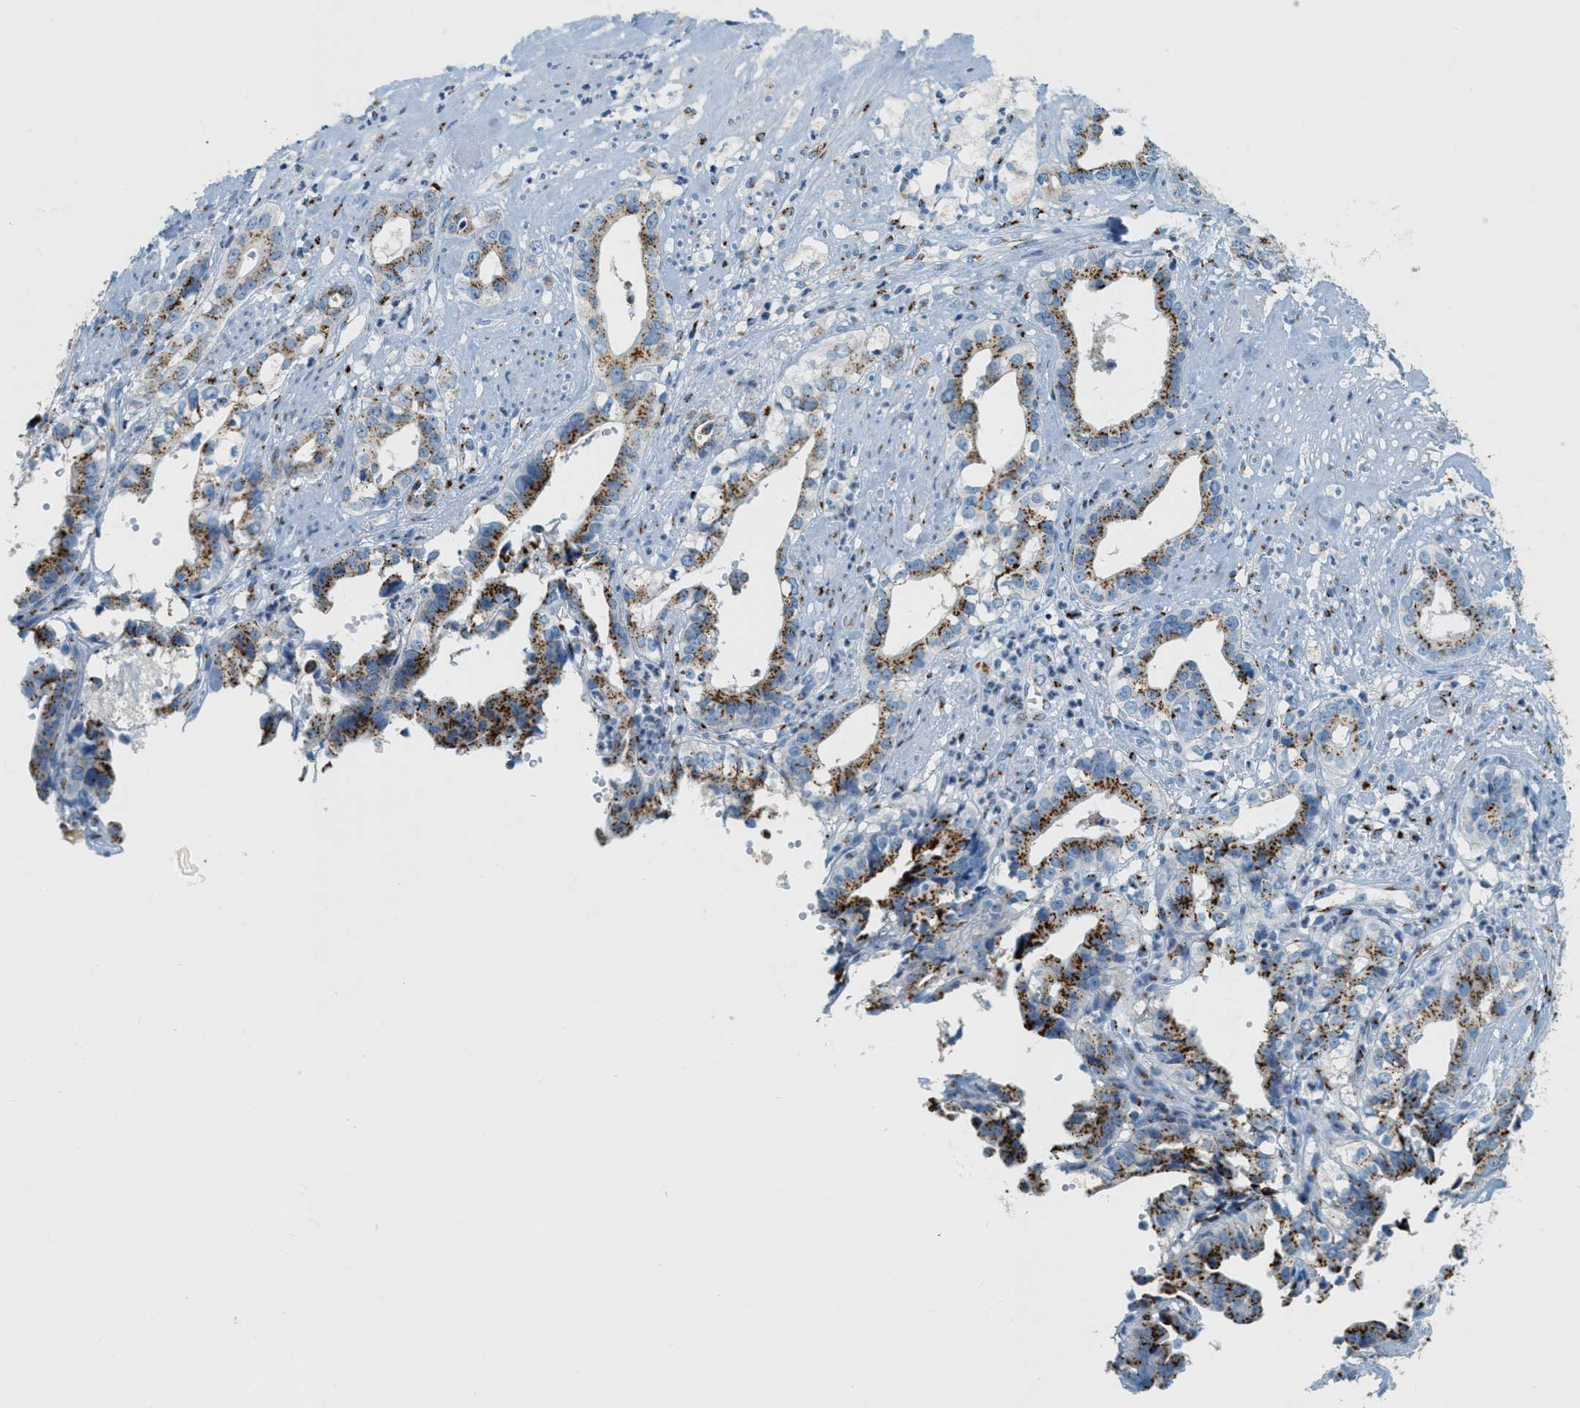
{"staining": {"intensity": "strong", "quantity": "25%-75%", "location": "cytoplasmic/membranous"}, "tissue": "liver cancer", "cell_type": "Tumor cells", "image_type": "cancer", "snomed": [{"axis": "morphology", "description": "Cholangiocarcinoma"}, {"axis": "topography", "description": "Liver"}], "caption": "The micrograph reveals immunohistochemical staining of cholangiocarcinoma (liver). There is strong cytoplasmic/membranous staining is appreciated in about 25%-75% of tumor cells.", "gene": "ENTPD4", "patient": {"sex": "female", "age": 61}}